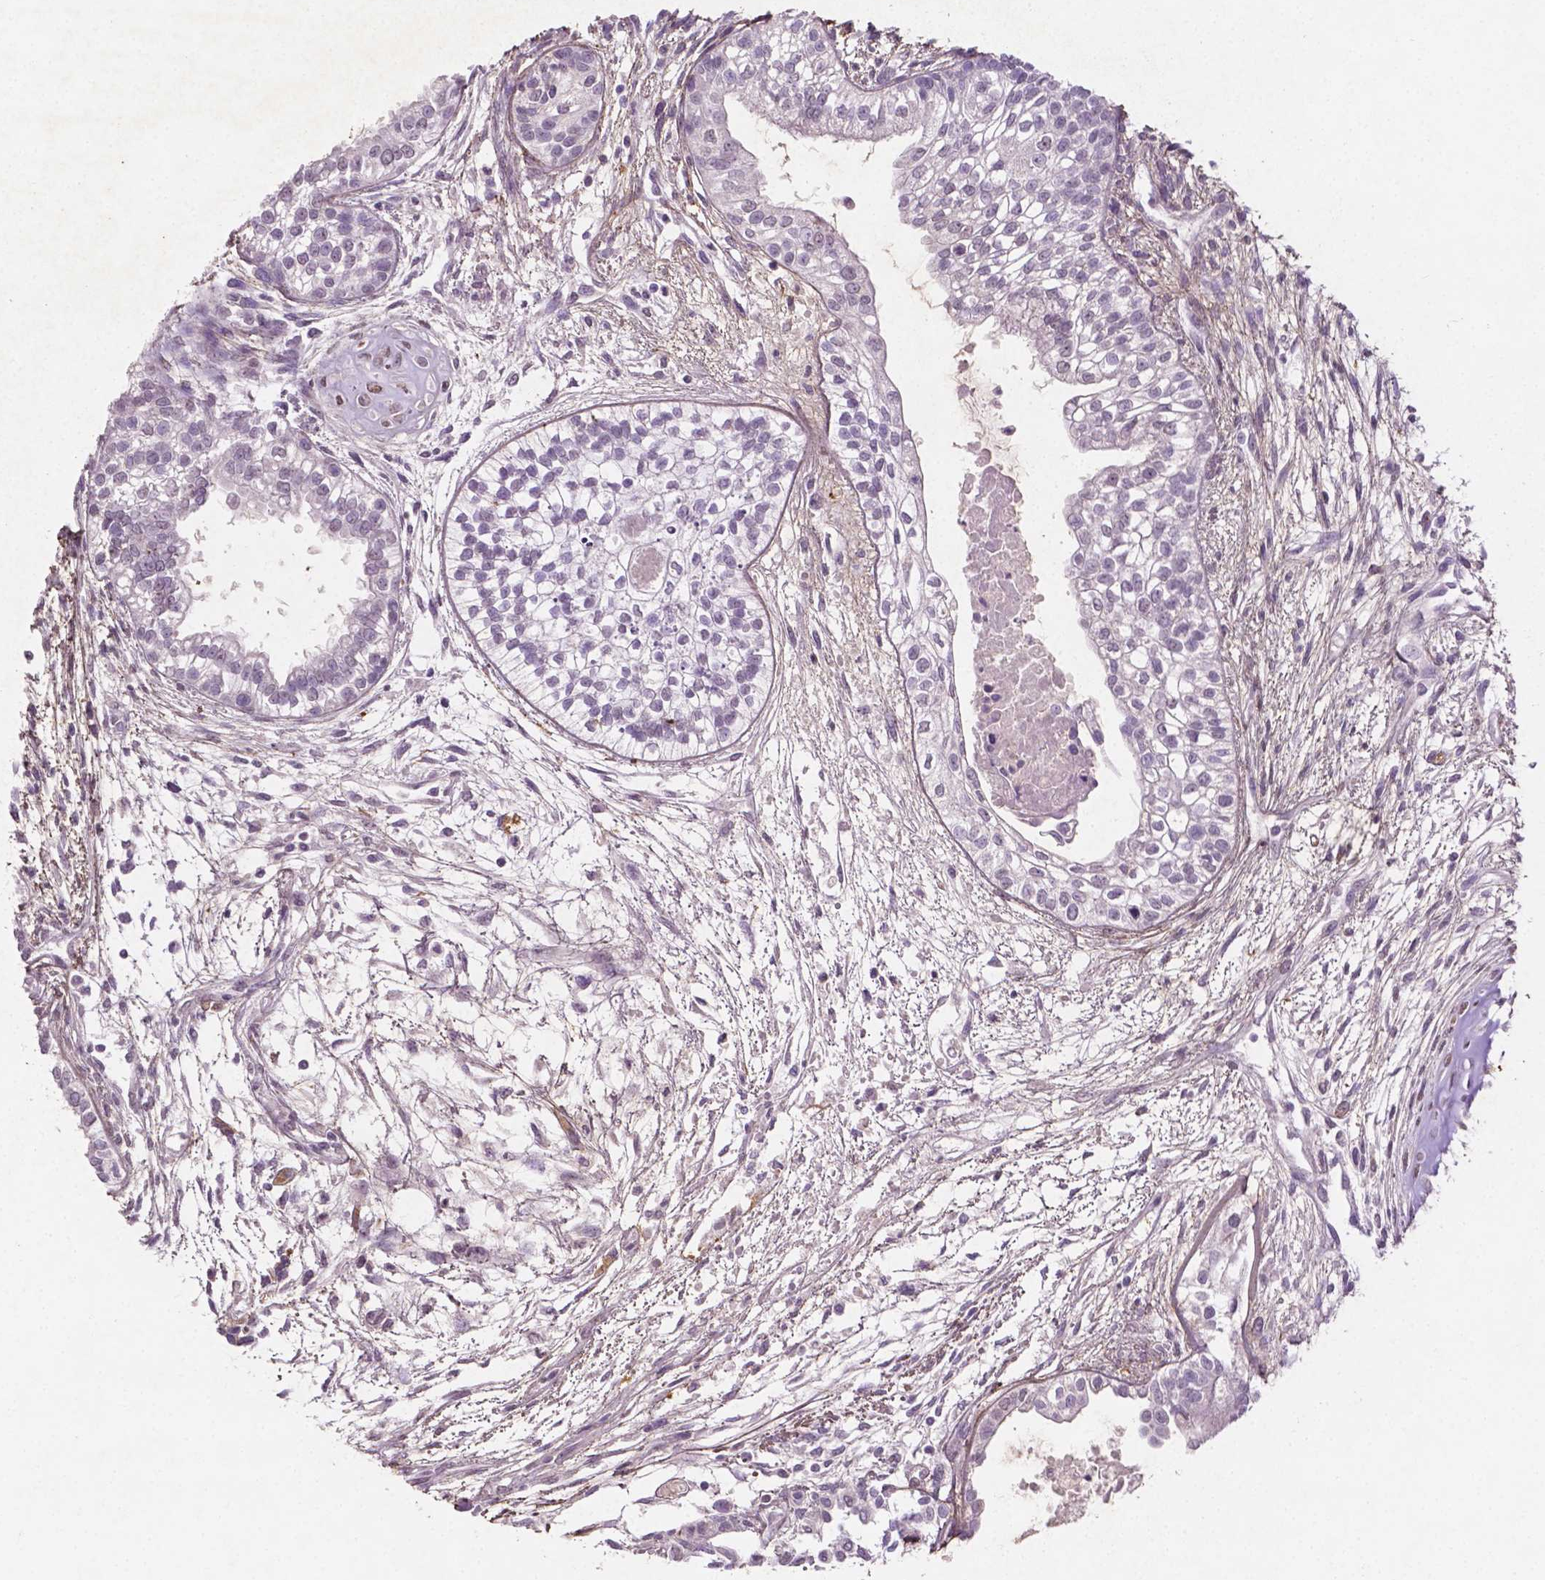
{"staining": {"intensity": "negative", "quantity": "none", "location": "none"}, "tissue": "testis cancer", "cell_type": "Tumor cells", "image_type": "cancer", "snomed": [{"axis": "morphology", "description": "Carcinoma, Embryonal, NOS"}, {"axis": "topography", "description": "Testis"}], "caption": "Immunohistochemistry (IHC) of testis cancer (embryonal carcinoma) shows no positivity in tumor cells.", "gene": "DLG2", "patient": {"sex": "male", "age": 37}}